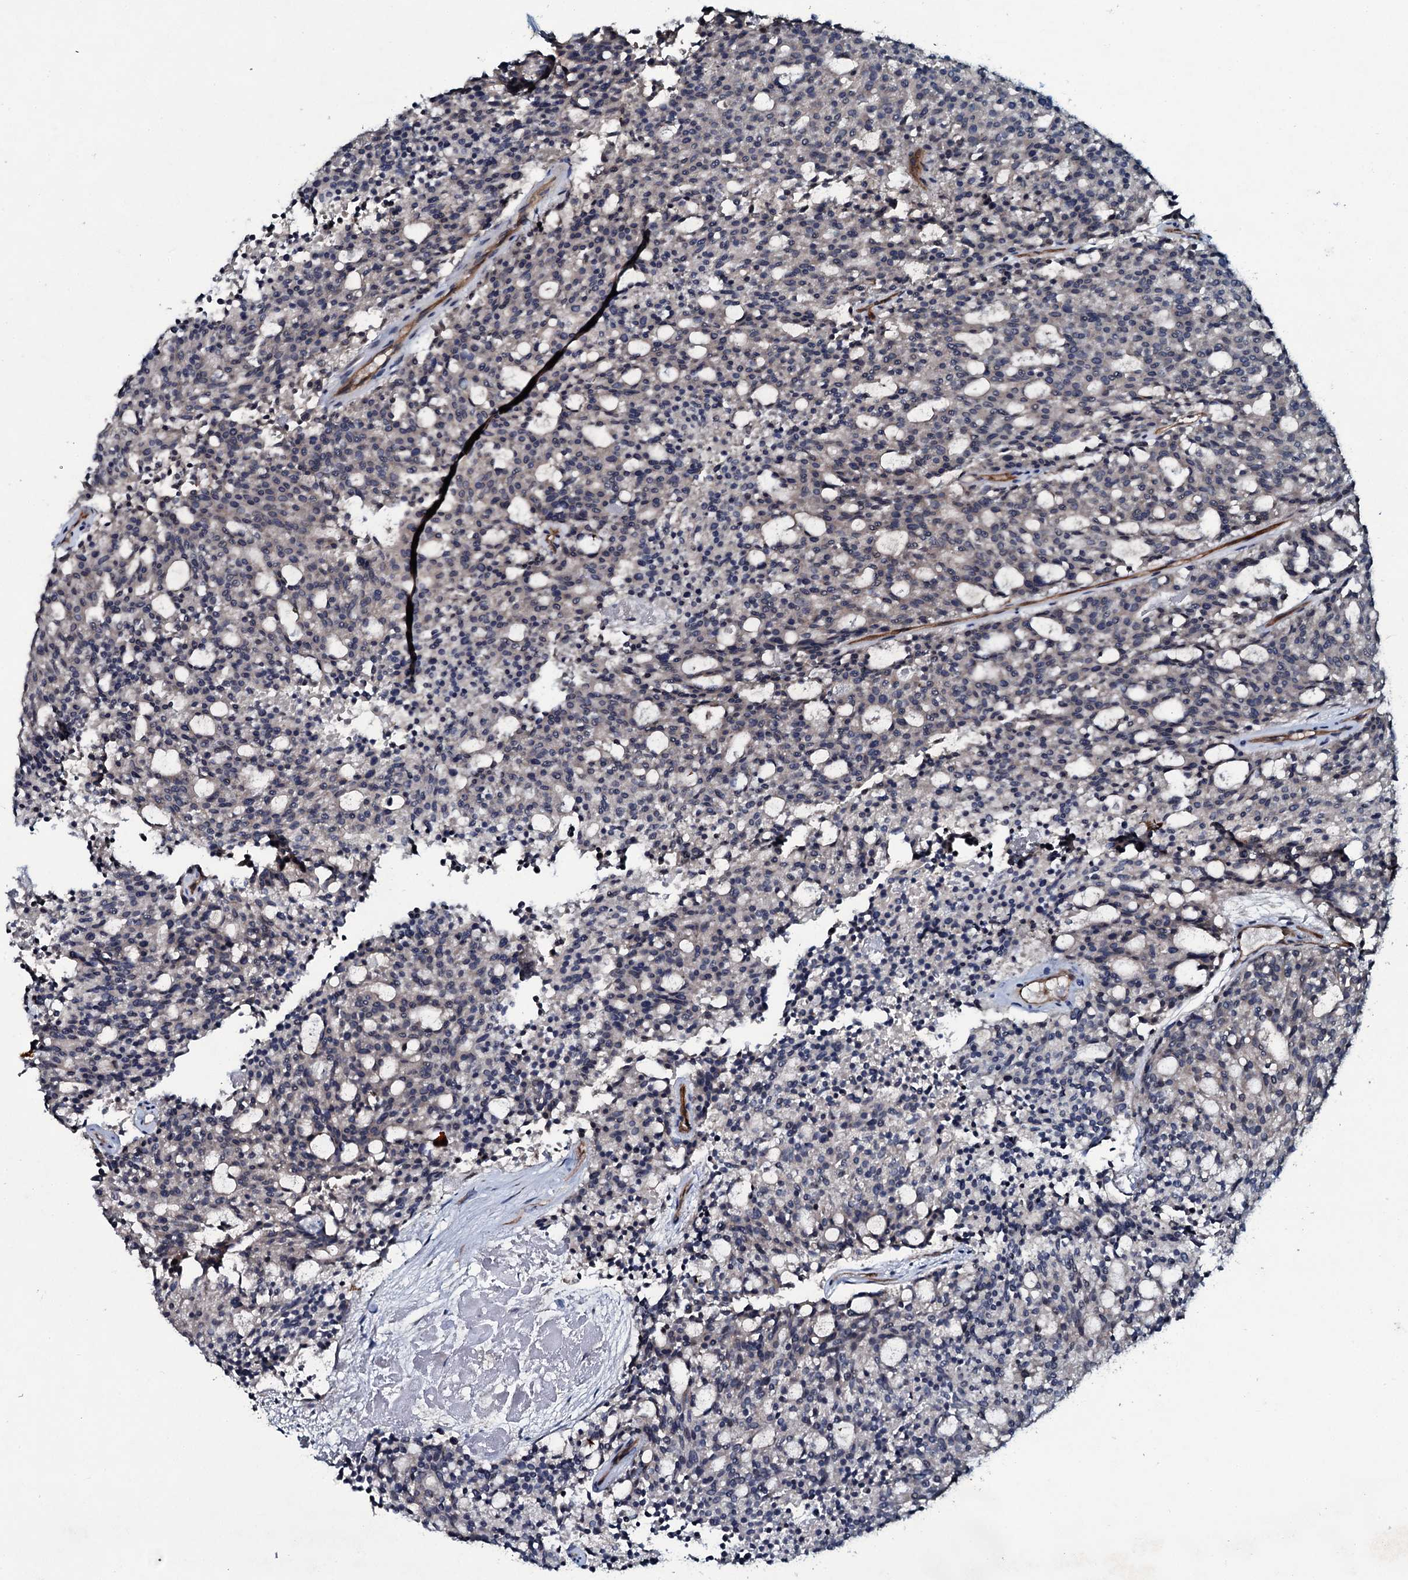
{"staining": {"intensity": "negative", "quantity": "none", "location": "none"}, "tissue": "carcinoid", "cell_type": "Tumor cells", "image_type": "cancer", "snomed": [{"axis": "morphology", "description": "Carcinoid, malignant, NOS"}, {"axis": "topography", "description": "Pancreas"}], "caption": "Tumor cells show no significant protein expression in malignant carcinoid.", "gene": "CLEC14A", "patient": {"sex": "female", "age": 54}}